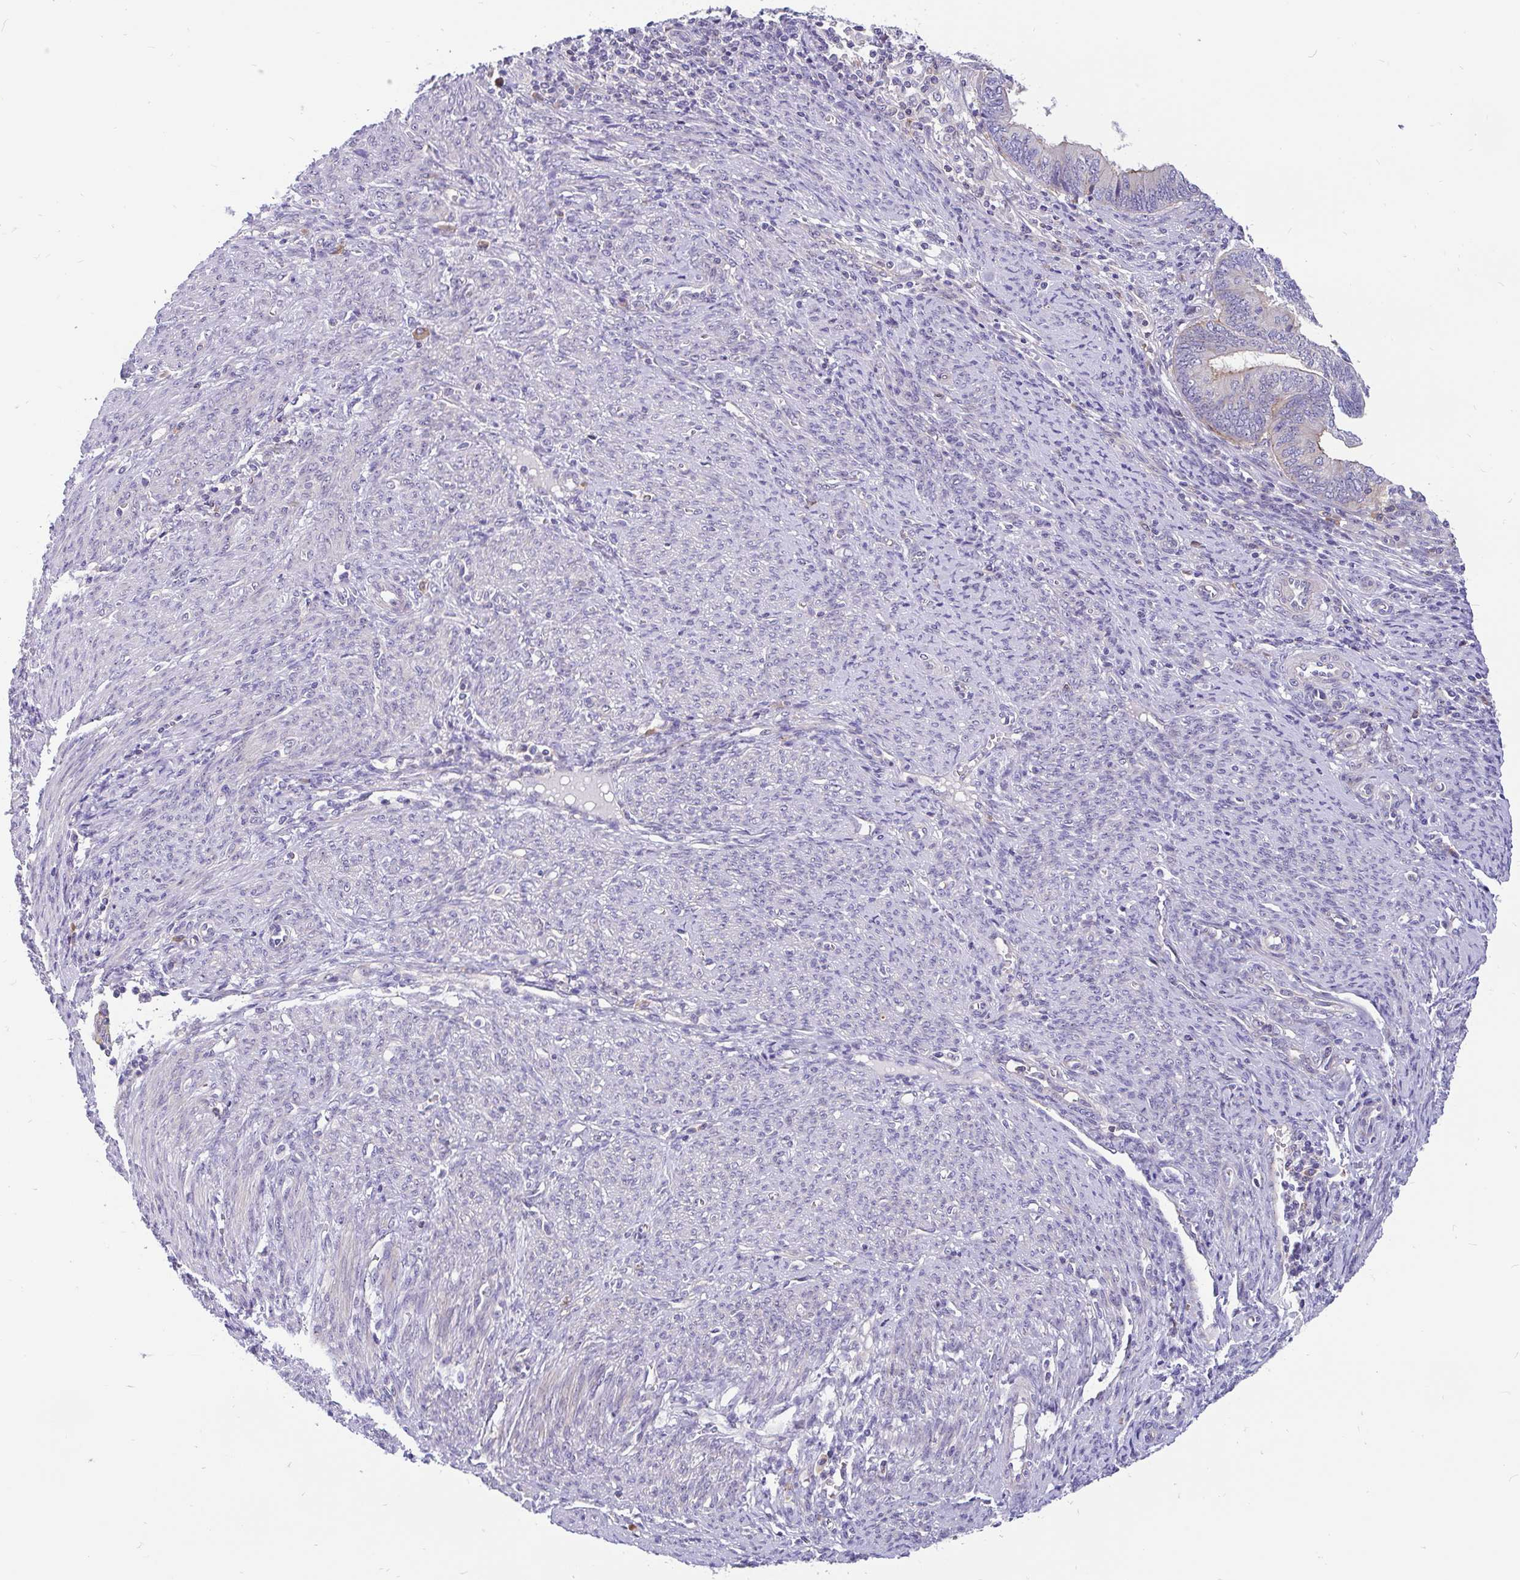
{"staining": {"intensity": "strong", "quantity": "<25%", "location": "cytoplasmic/membranous"}, "tissue": "endometrial cancer", "cell_type": "Tumor cells", "image_type": "cancer", "snomed": [{"axis": "morphology", "description": "Adenocarcinoma, NOS"}, {"axis": "topography", "description": "Uterus"}, {"axis": "topography", "description": "Endometrium"}], "caption": "This micrograph demonstrates immunohistochemistry staining of adenocarcinoma (endometrial), with medium strong cytoplasmic/membranous staining in about <25% of tumor cells.", "gene": "LRRC26", "patient": {"sex": "female", "age": 70}}